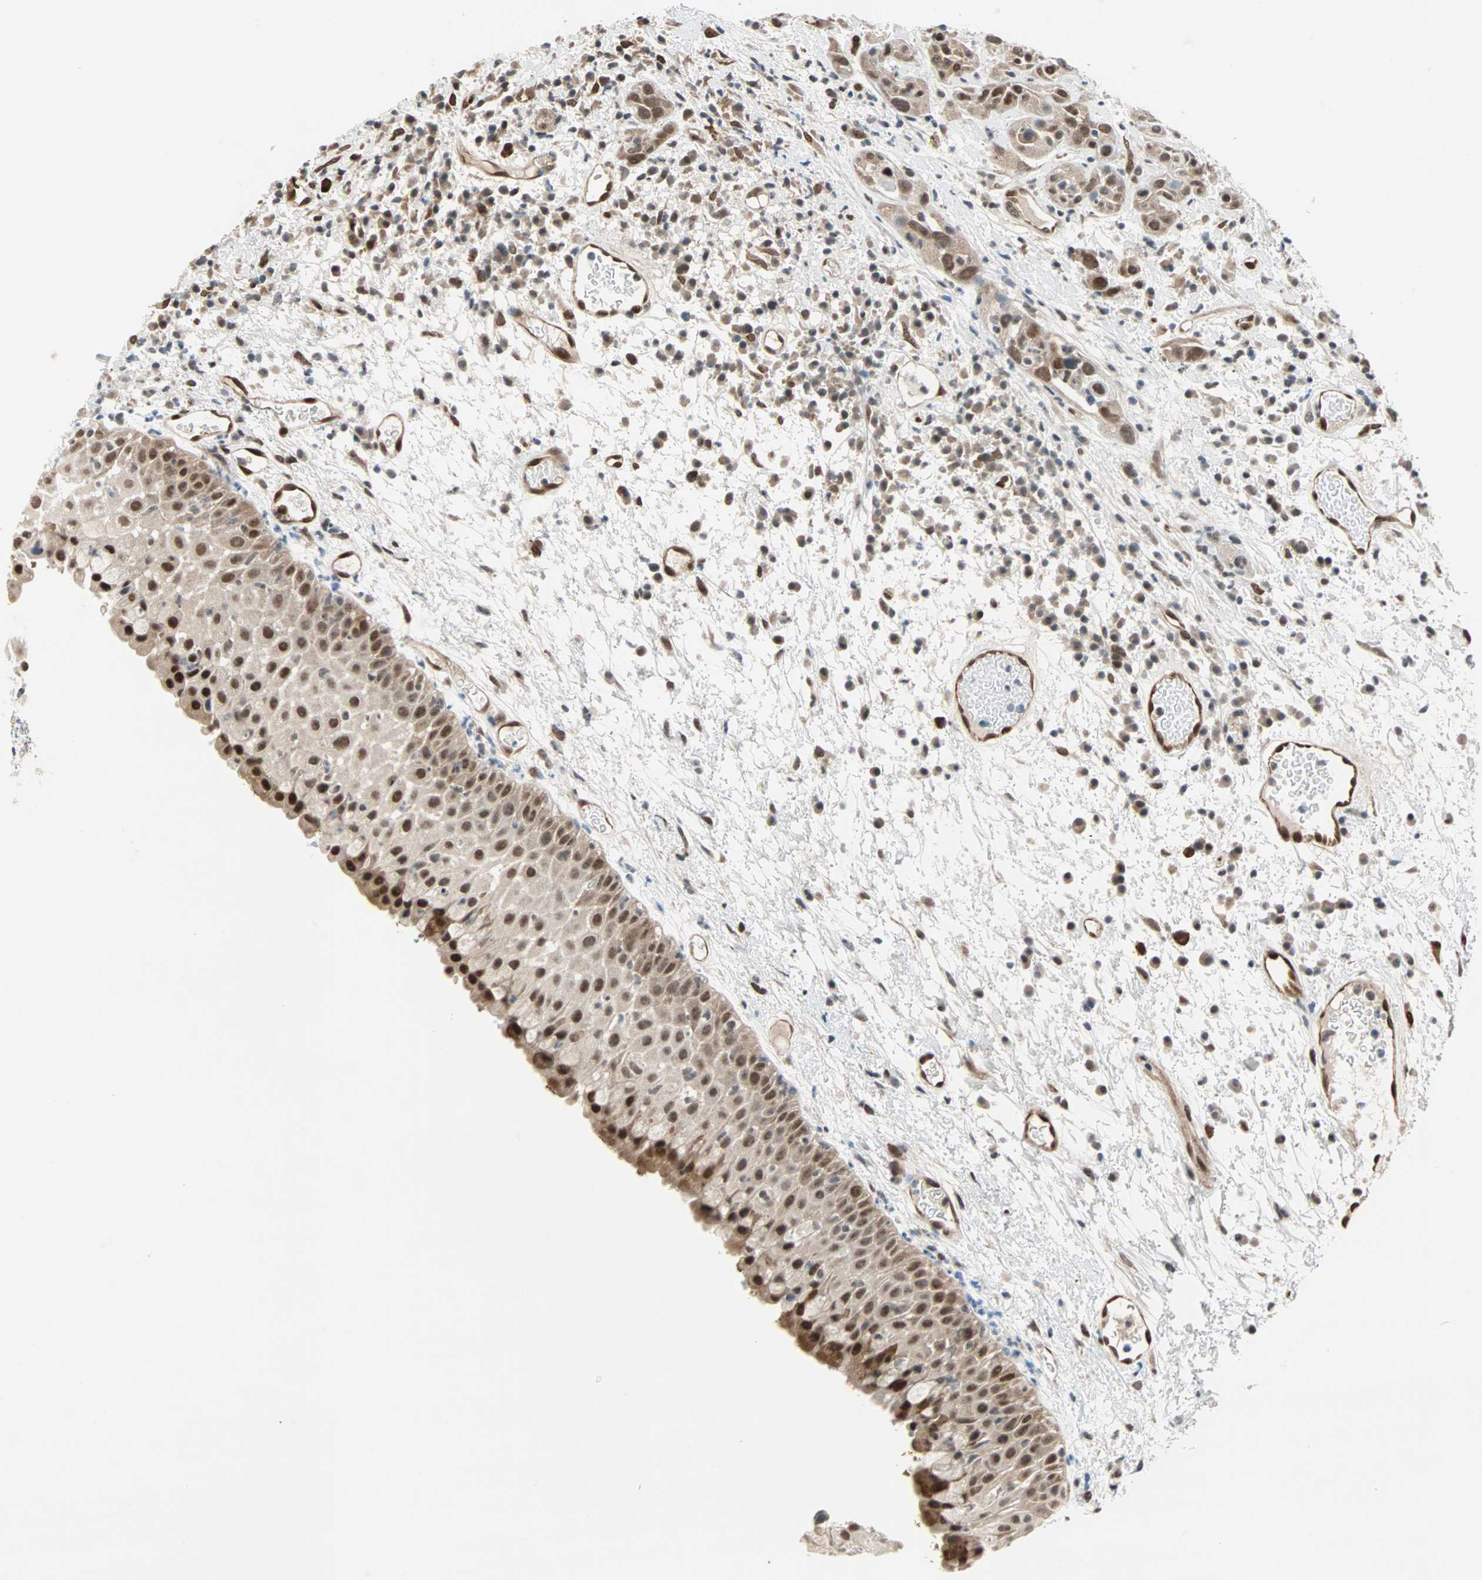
{"staining": {"intensity": "strong", "quantity": ">75%", "location": "cytoplasmic/membranous,nuclear"}, "tissue": "head and neck cancer", "cell_type": "Tumor cells", "image_type": "cancer", "snomed": [{"axis": "morphology", "description": "Squamous cell carcinoma, NOS"}, {"axis": "topography", "description": "Head-Neck"}], "caption": "Squamous cell carcinoma (head and neck) stained with DAB immunohistochemistry (IHC) reveals high levels of strong cytoplasmic/membranous and nuclear staining in approximately >75% of tumor cells. (IHC, brightfield microscopy, high magnification).", "gene": "WWTR1", "patient": {"sex": "male", "age": 62}}